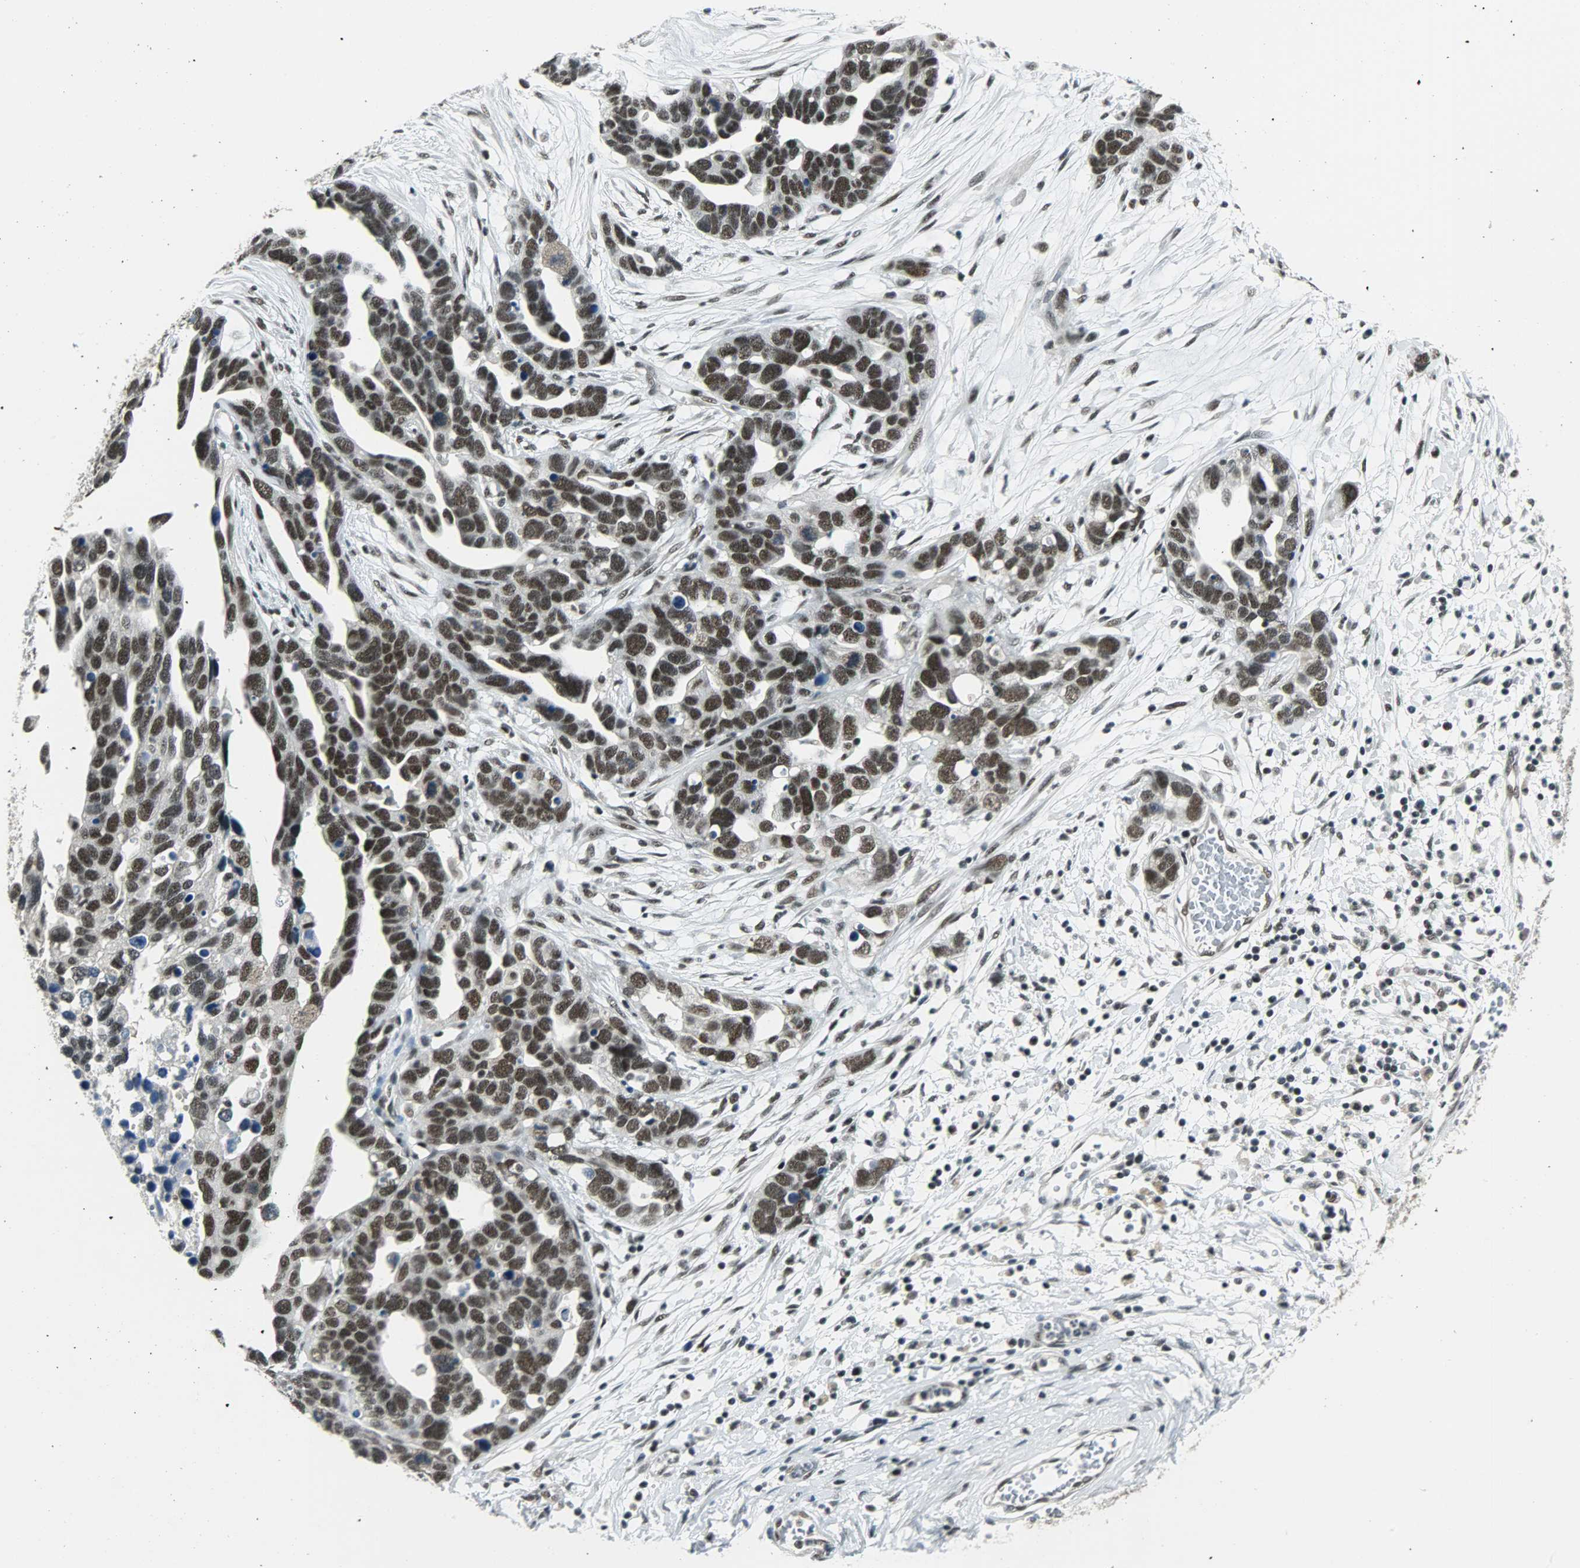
{"staining": {"intensity": "strong", "quantity": ">75%", "location": "nuclear"}, "tissue": "ovarian cancer", "cell_type": "Tumor cells", "image_type": "cancer", "snomed": [{"axis": "morphology", "description": "Cystadenocarcinoma, serous, NOS"}, {"axis": "topography", "description": "Ovary"}], "caption": "IHC photomicrograph of neoplastic tissue: serous cystadenocarcinoma (ovarian) stained using immunohistochemistry reveals high levels of strong protein expression localized specifically in the nuclear of tumor cells, appearing as a nuclear brown color.", "gene": "SUGP1", "patient": {"sex": "female", "age": 54}}